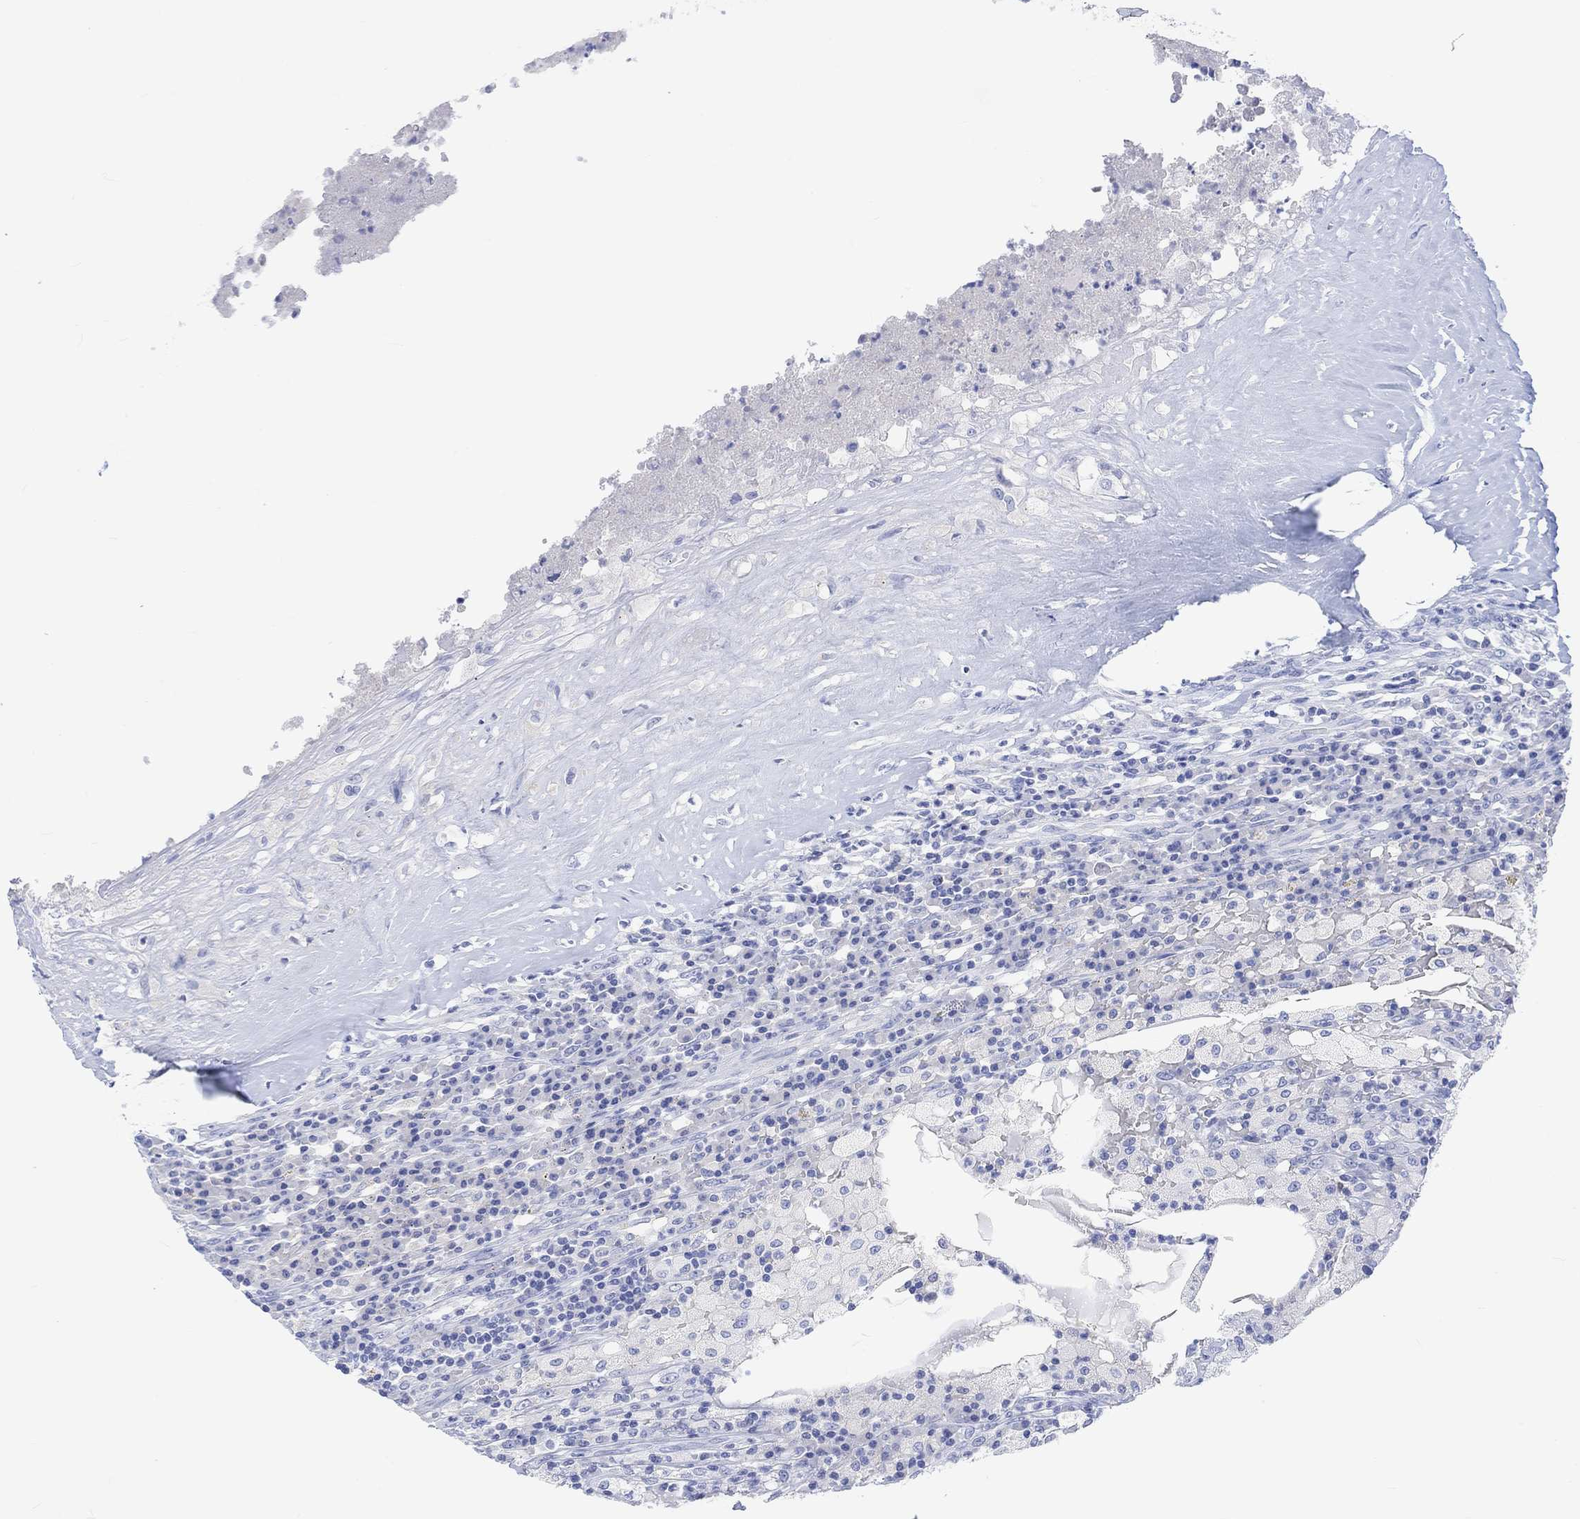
{"staining": {"intensity": "negative", "quantity": "none", "location": "none"}, "tissue": "testis cancer", "cell_type": "Tumor cells", "image_type": "cancer", "snomed": [{"axis": "morphology", "description": "Necrosis, NOS"}, {"axis": "morphology", "description": "Carcinoma, Embryonal, NOS"}, {"axis": "topography", "description": "Testis"}], "caption": "The immunohistochemistry (IHC) photomicrograph has no significant positivity in tumor cells of testis embryonal carcinoma tissue.", "gene": "CALCA", "patient": {"sex": "male", "age": 19}}